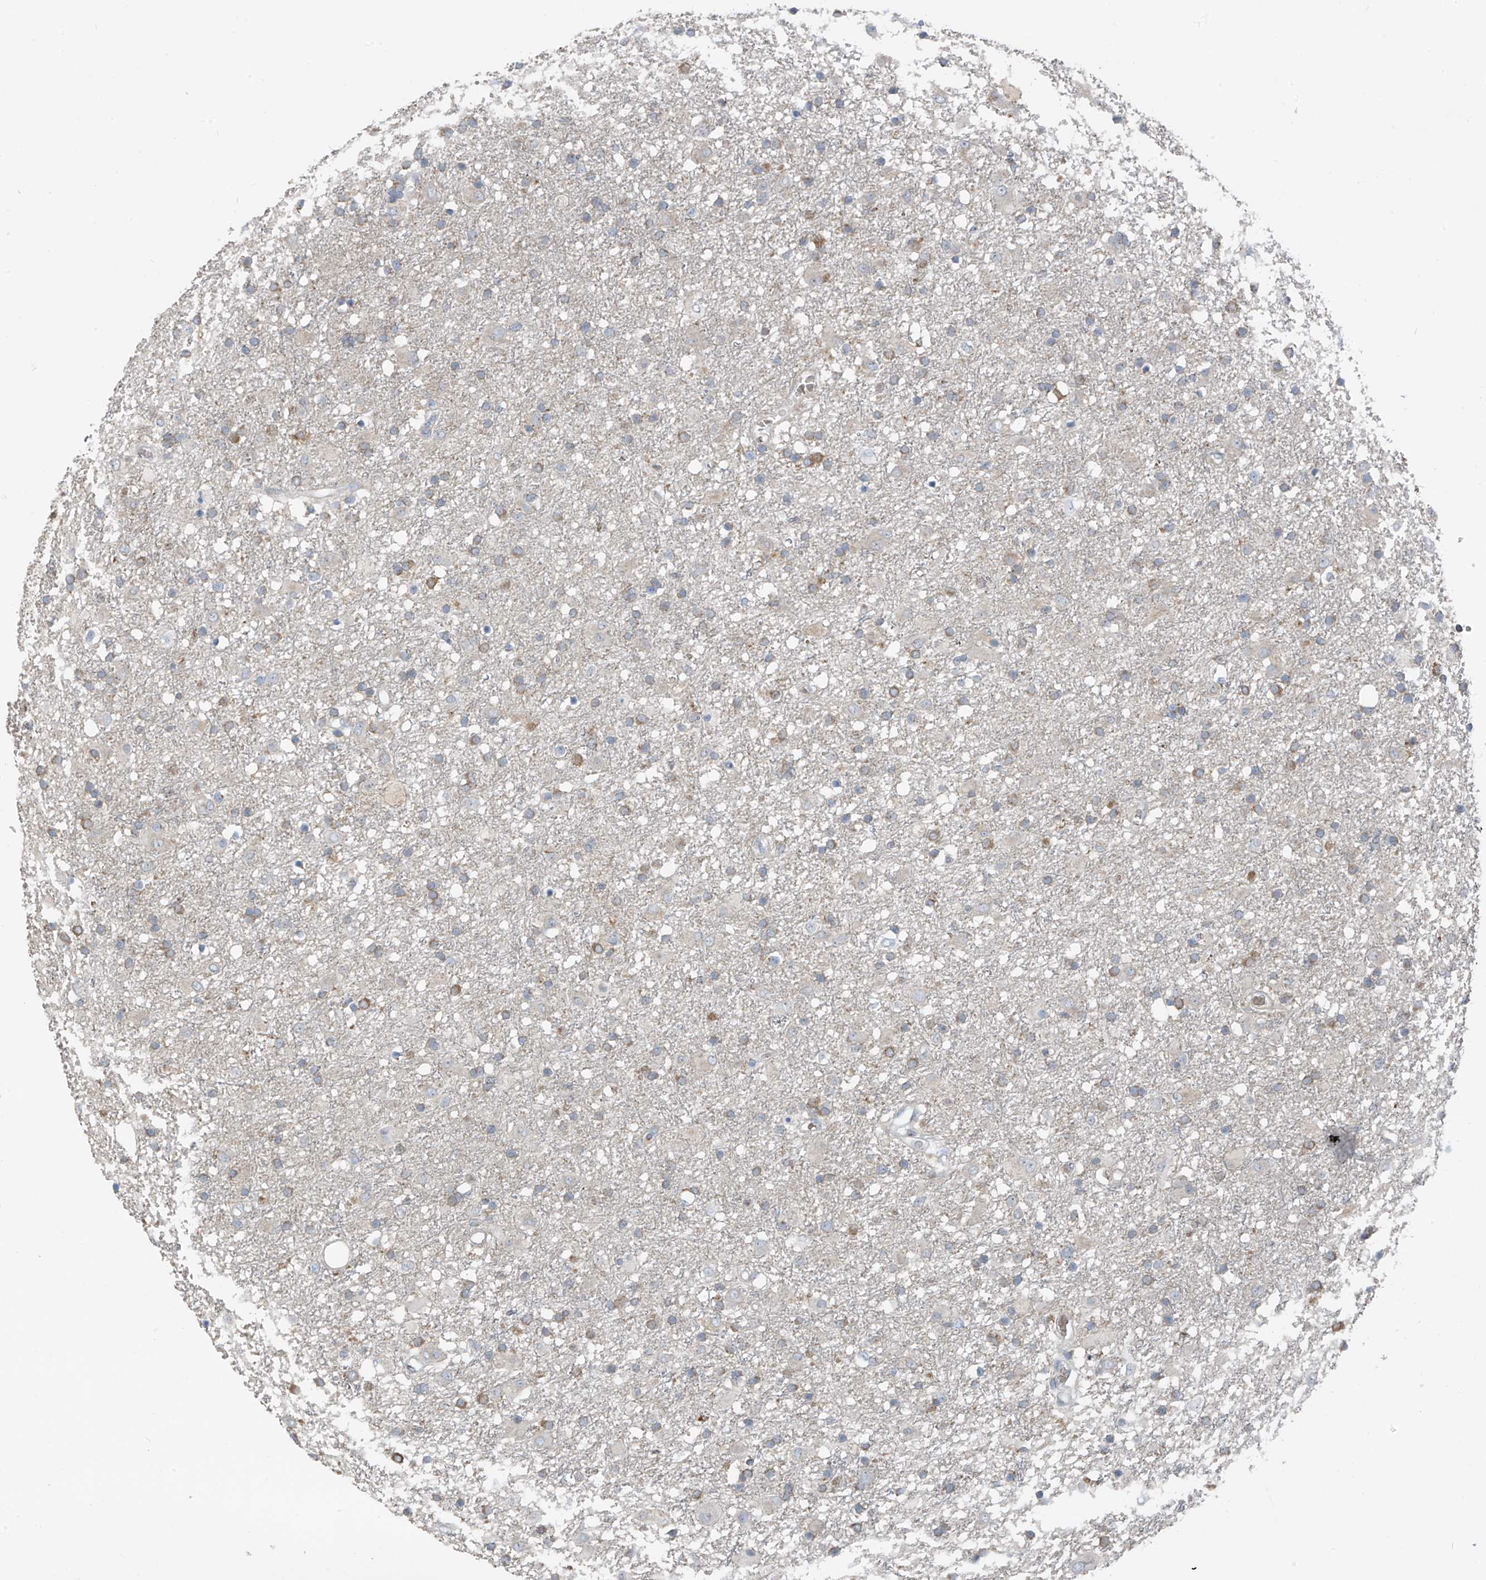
{"staining": {"intensity": "weak", "quantity": "25%-75%", "location": "cytoplasmic/membranous"}, "tissue": "glioma", "cell_type": "Tumor cells", "image_type": "cancer", "snomed": [{"axis": "morphology", "description": "Glioma, malignant, Low grade"}, {"axis": "topography", "description": "Brain"}], "caption": "Protein expression analysis of glioma demonstrates weak cytoplasmic/membranous positivity in approximately 25%-75% of tumor cells.", "gene": "SLC12A6", "patient": {"sex": "male", "age": 65}}